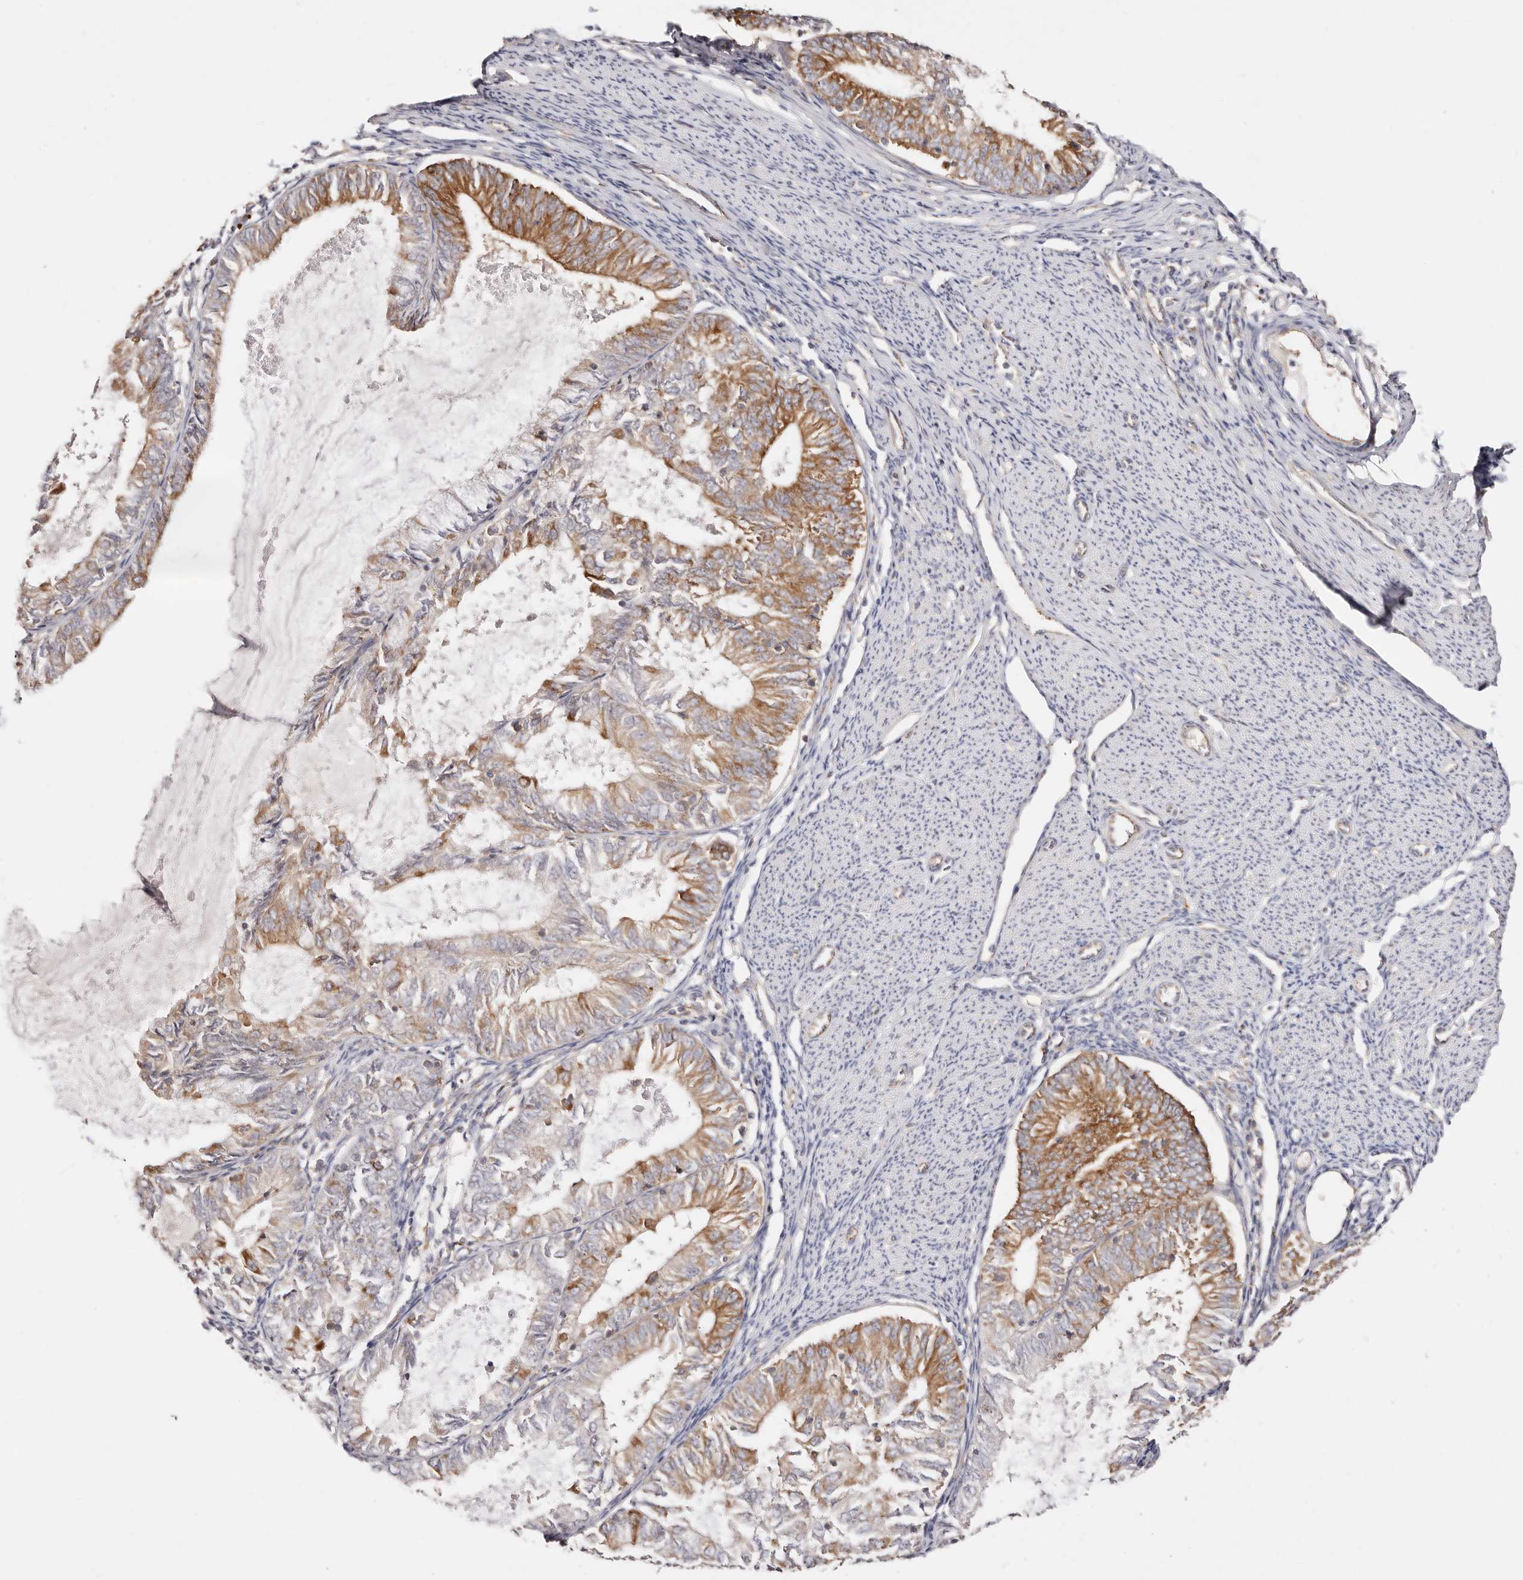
{"staining": {"intensity": "moderate", "quantity": "25%-75%", "location": "cytoplasmic/membranous"}, "tissue": "endometrial cancer", "cell_type": "Tumor cells", "image_type": "cancer", "snomed": [{"axis": "morphology", "description": "Adenocarcinoma, NOS"}, {"axis": "topography", "description": "Endometrium"}], "caption": "Tumor cells display medium levels of moderate cytoplasmic/membranous positivity in about 25%-75% of cells in endometrial cancer (adenocarcinoma). The protein of interest is shown in brown color, while the nuclei are stained blue.", "gene": "GNA13", "patient": {"sex": "female", "age": 57}}